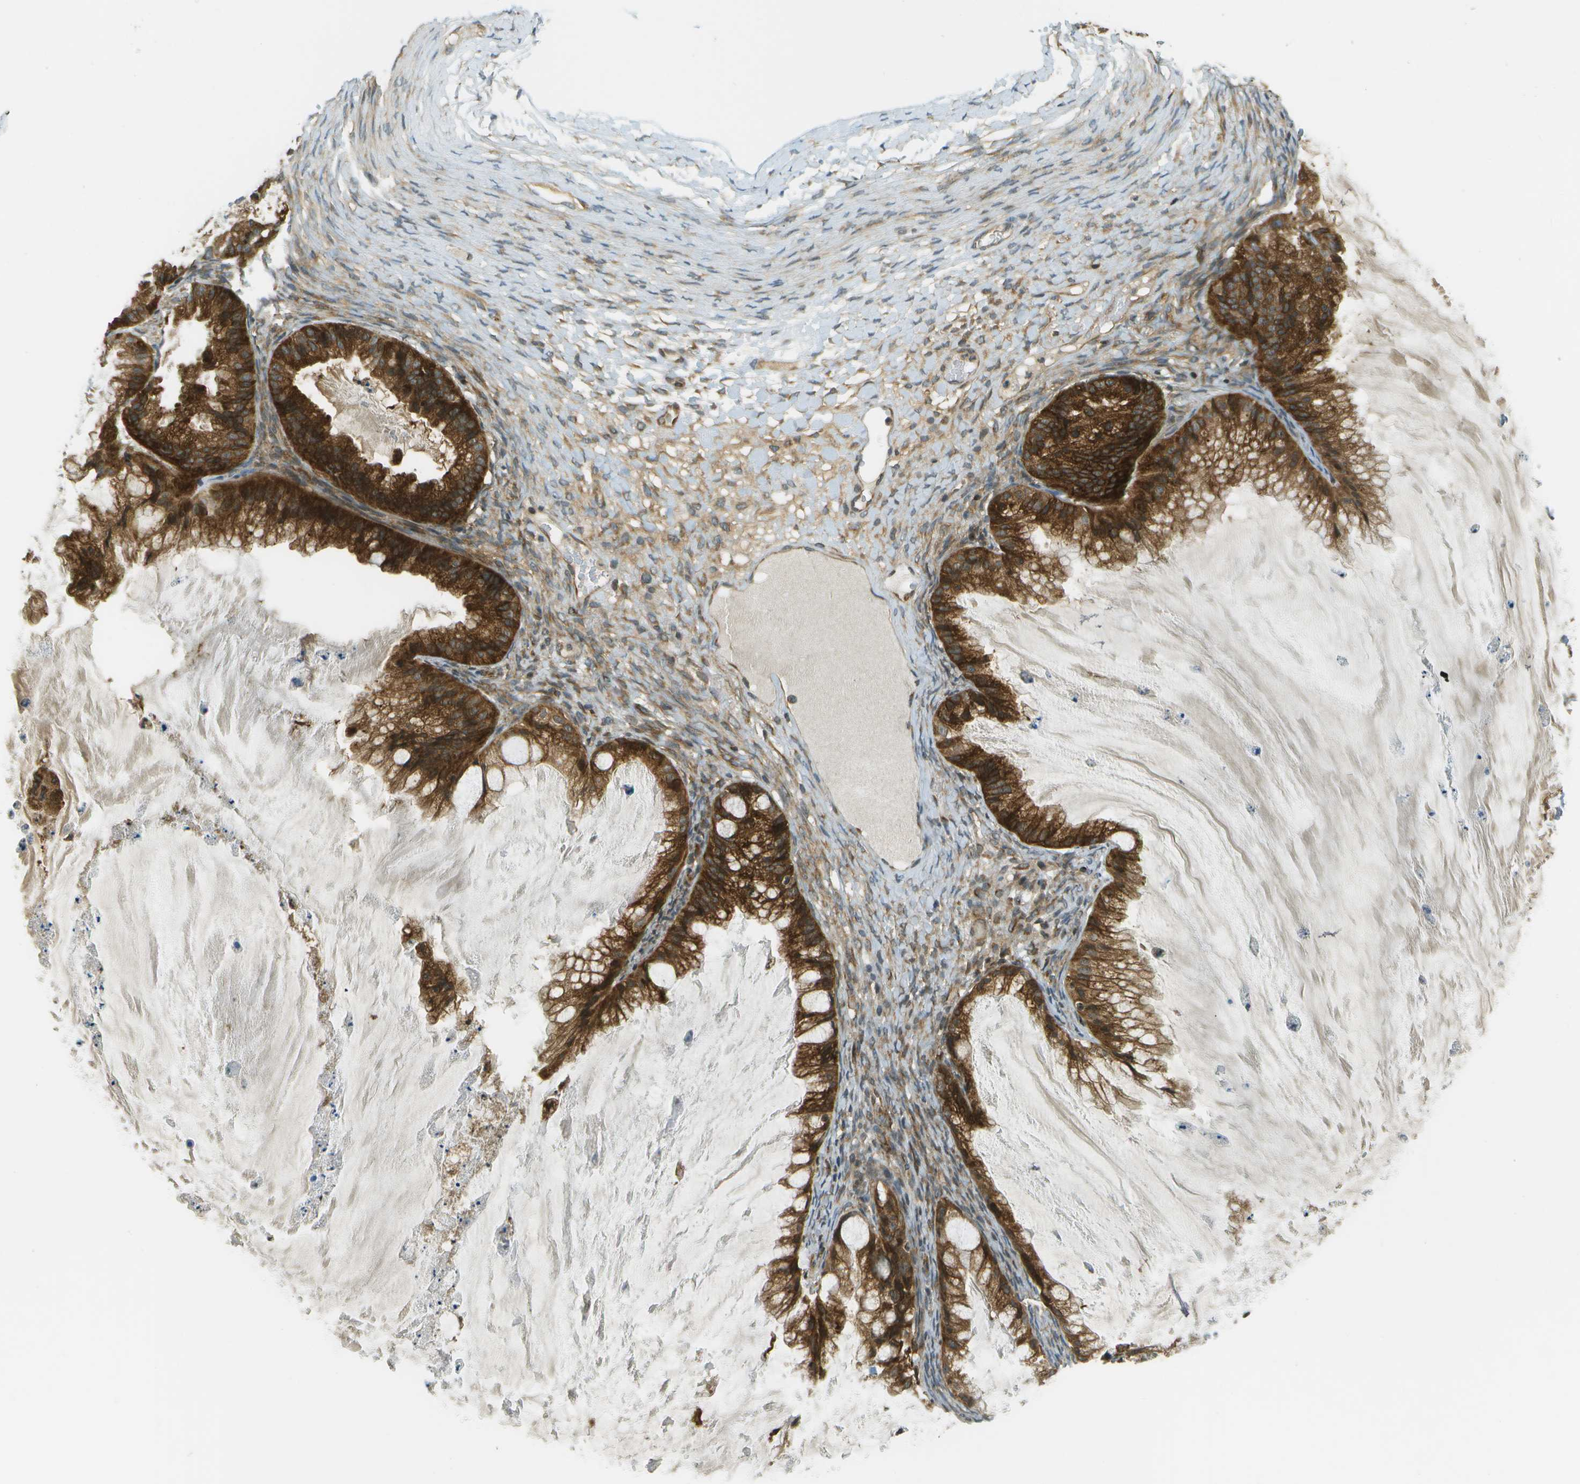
{"staining": {"intensity": "strong", "quantity": ">75%", "location": "cytoplasmic/membranous"}, "tissue": "ovarian cancer", "cell_type": "Tumor cells", "image_type": "cancer", "snomed": [{"axis": "morphology", "description": "Cystadenocarcinoma, mucinous, NOS"}, {"axis": "topography", "description": "Ovary"}], "caption": "The immunohistochemical stain labels strong cytoplasmic/membranous positivity in tumor cells of mucinous cystadenocarcinoma (ovarian) tissue.", "gene": "TMTC1", "patient": {"sex": "female", "age": 57}}